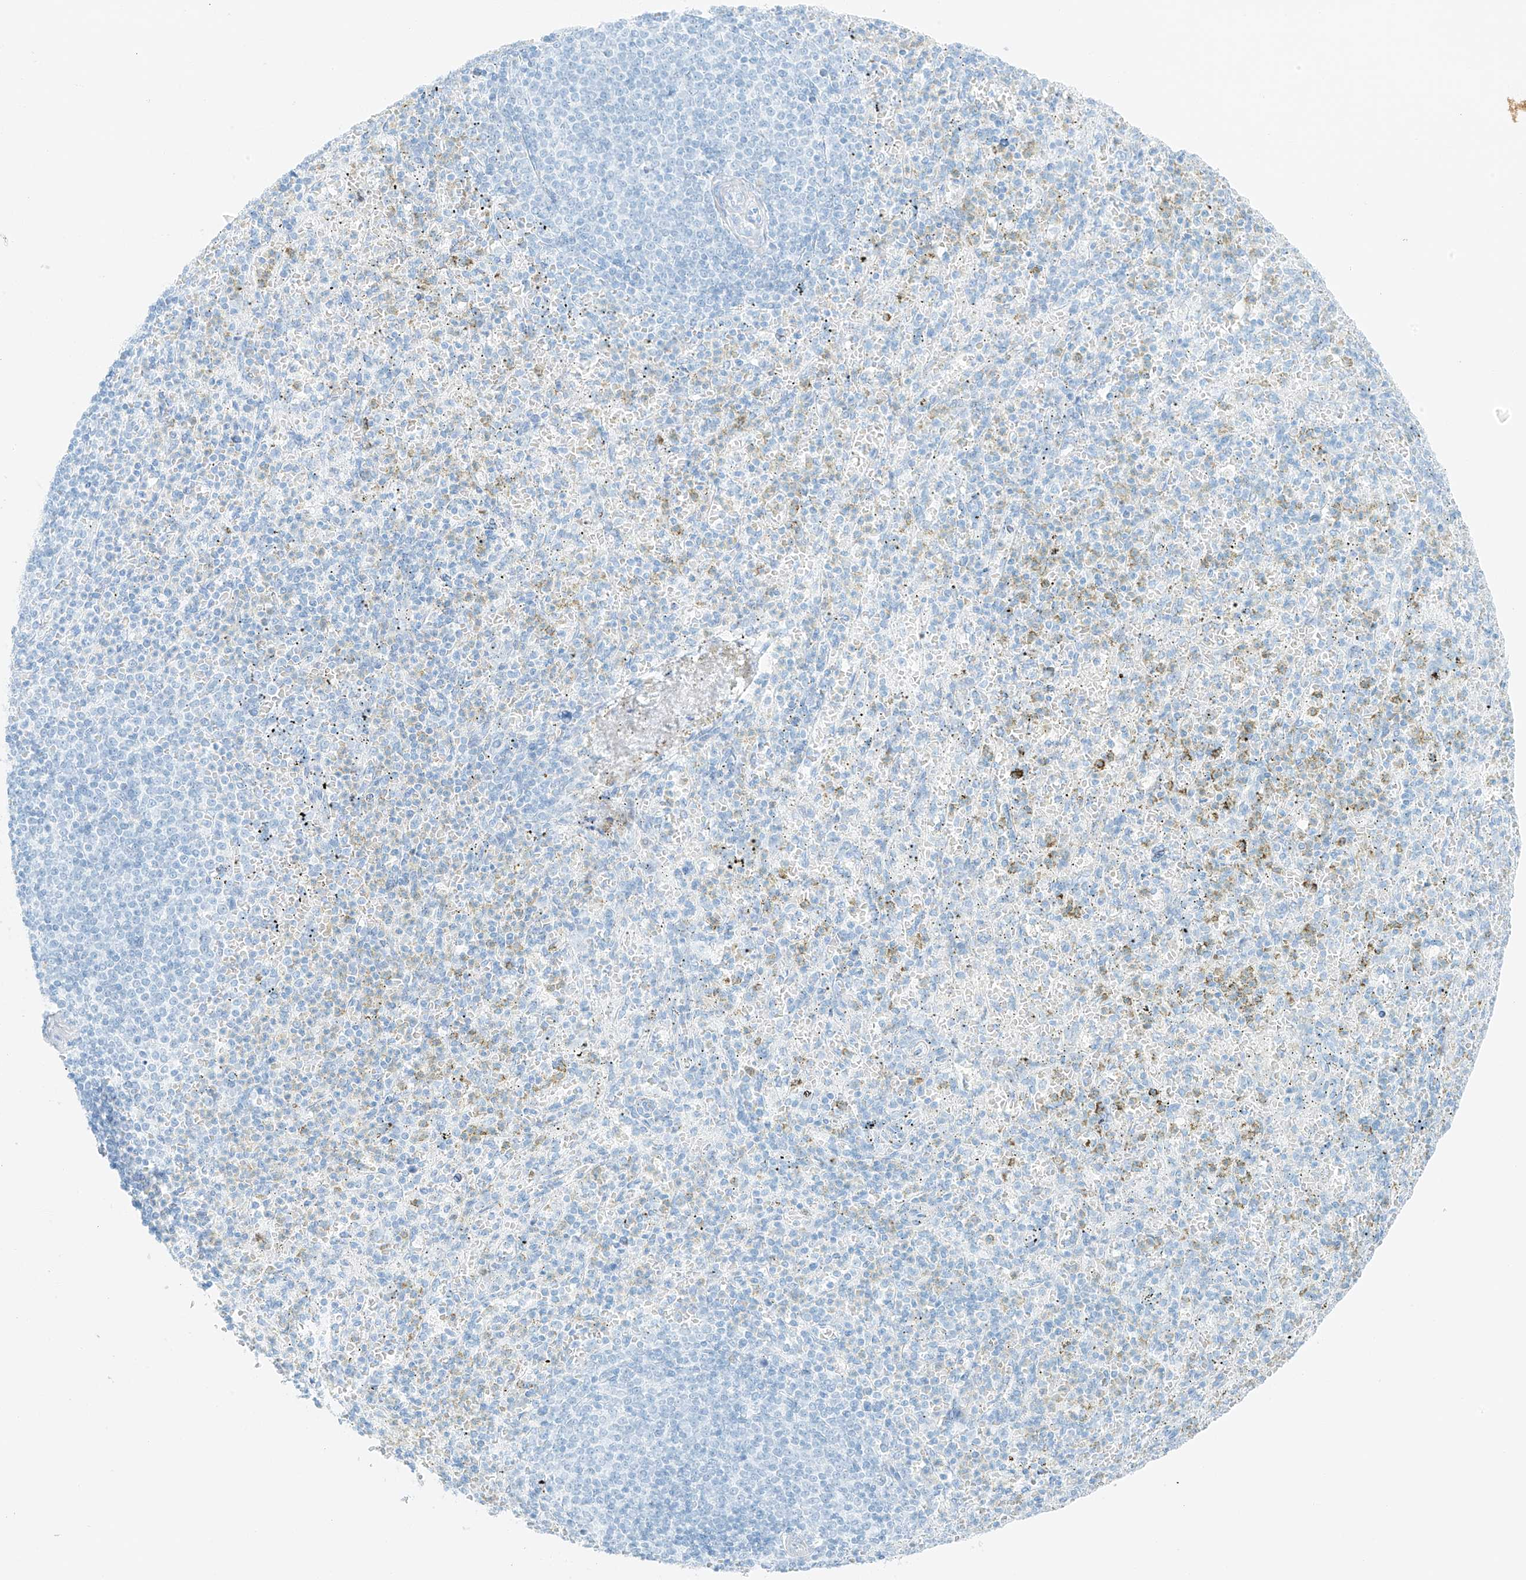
{"staining": {"intensity": "negative", "quantity": "none", "location": "none"}, "tissue": "spleen", "cell_type": "Cells in red pulp", "image_type": "normal", "snomed": [{"axis": "morphology", "description": "Normal tissue, NOS"}, {"axis": "topography", "description": "Spleen"}], "caption": "The photomicrograph reveals no significant staining in cells in red pulp of spleen.", "gene": "SMCP", "patient": {"sex": "female", "age": 74}}